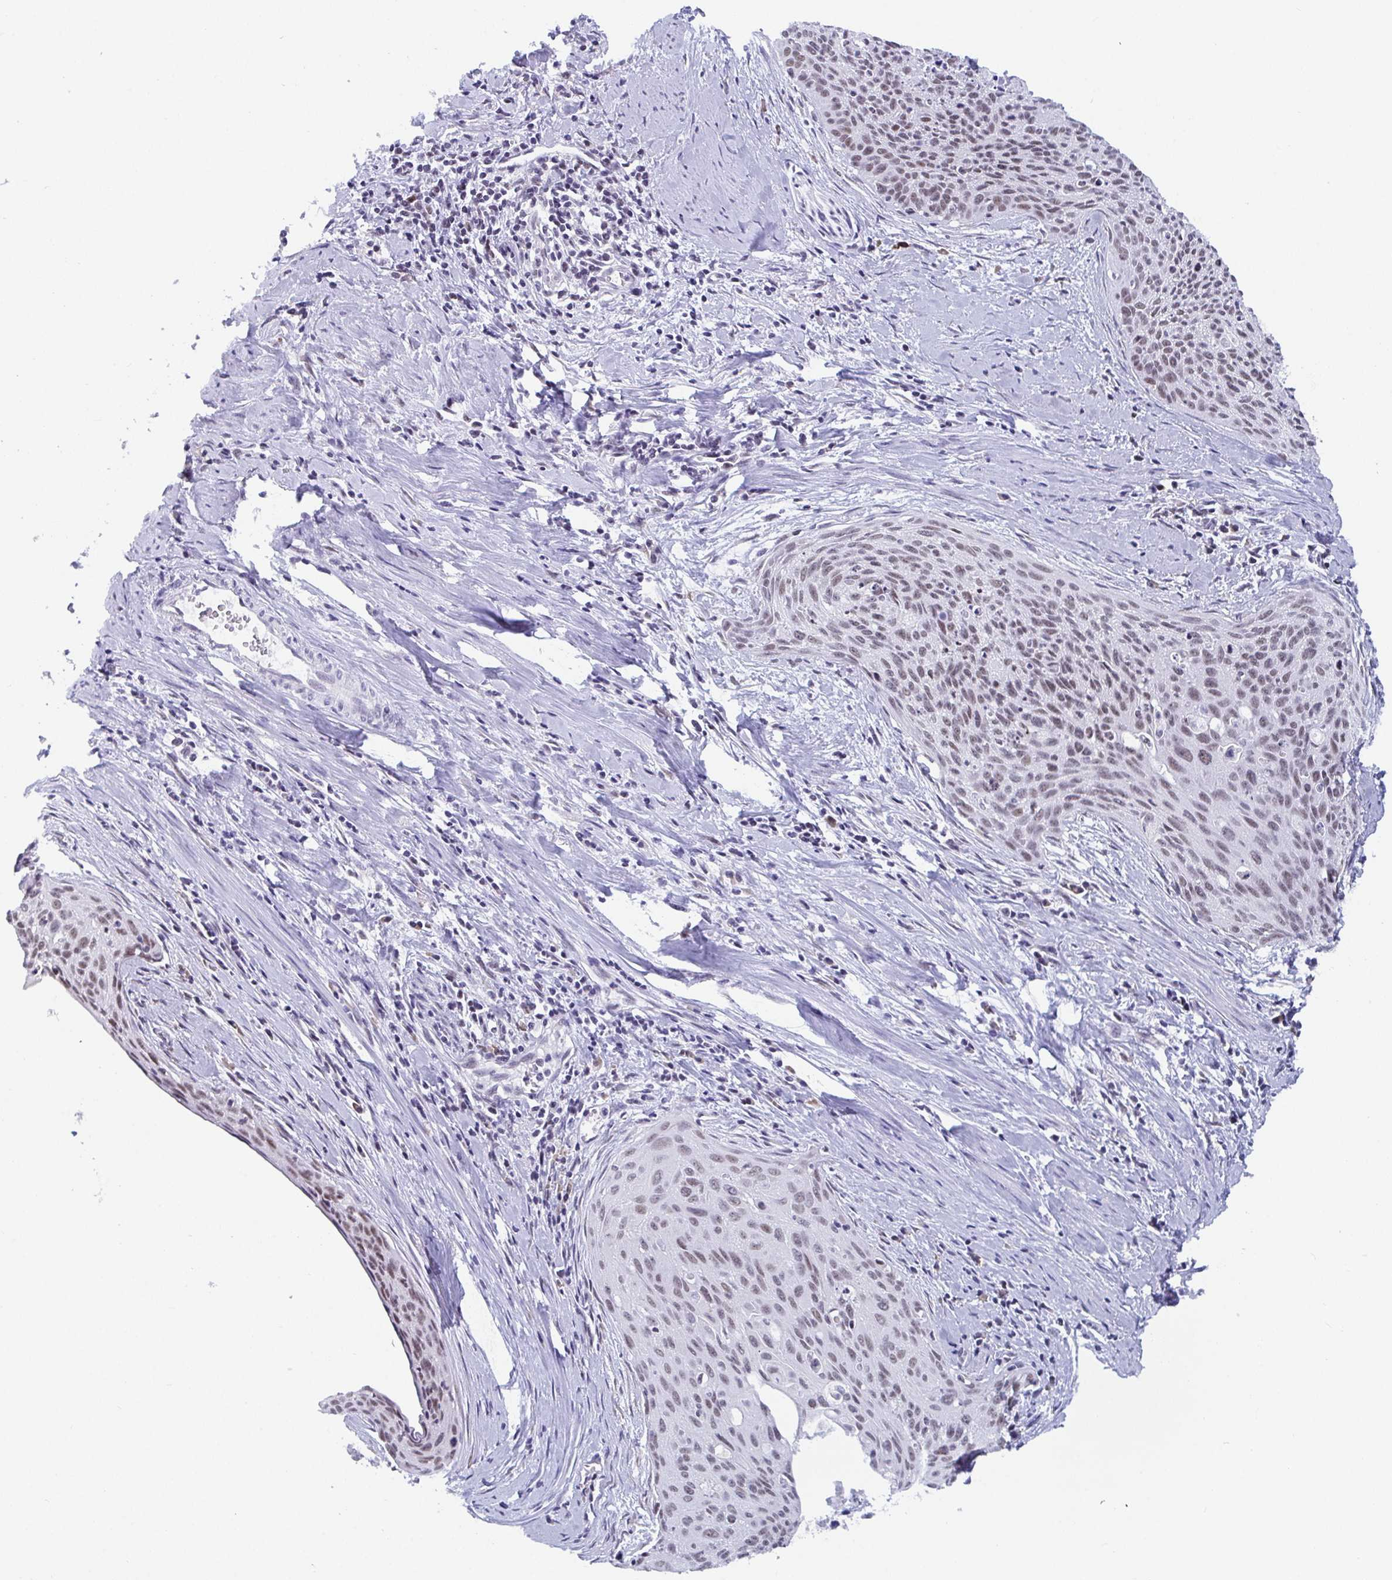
{"staining": {"intensity": "weak", "quantity": ">75%", "location": "nuclear"}, "tissue": "cervical cancer", "cell_type": "Tumor cells", "image_type": "cancer", "snomed": [{"axis": "morphology", "description": "Squamous cell carcinoma, NOS"}, {"axis": "topography", "description": "Cervix"}], "caption": "Cervical cancer (squamous cell carcinoma) stained with immunohistochemistry (IHC) demonstrates weak nuclear staining in approximately >75% of tumor cells.", "gene": "WDR72", "patient": {"sex": "female", "age": 55}}